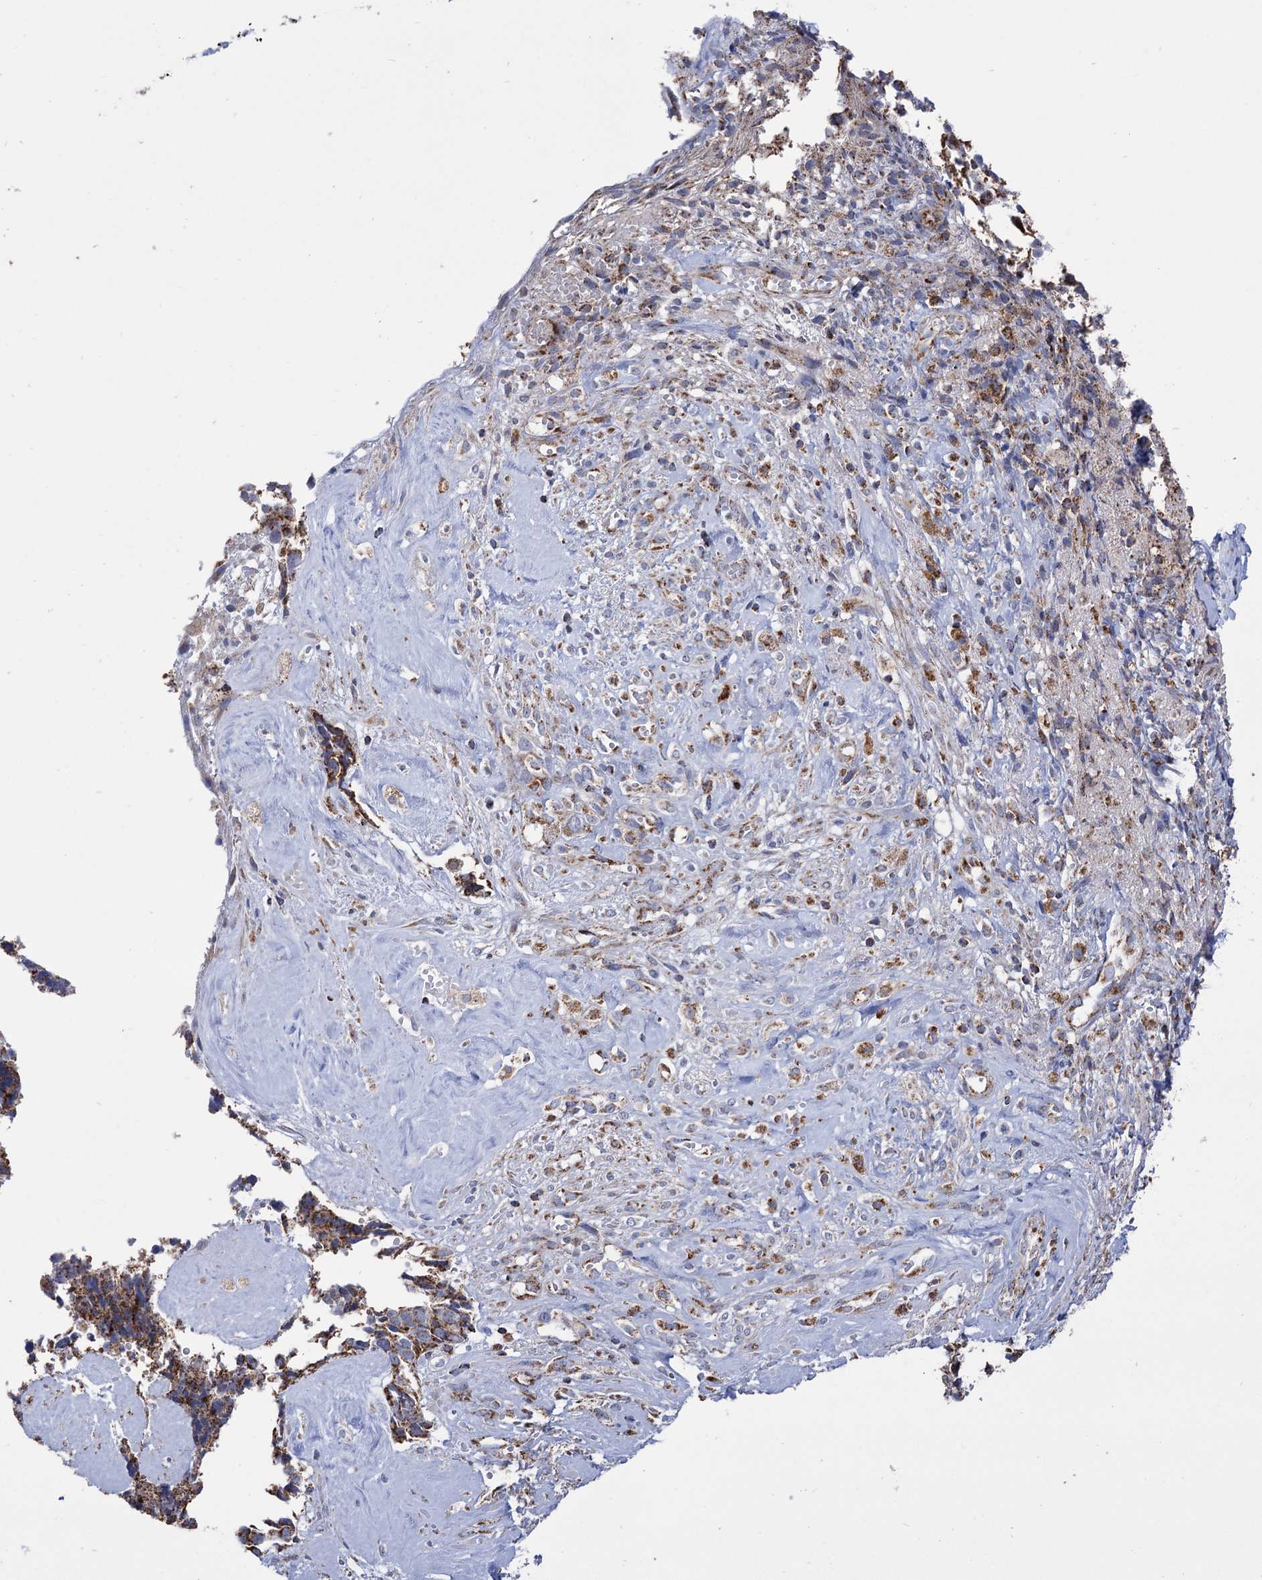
{"staining": {"intensity": "moderate", "quantity": ">75%", "location": "cytoplasmic/membranous"}, "tissue": "cervical cancer", "cell_type": "Tumor cells", "image_type": "cancer", "snomed": [{"axis": "morphology", "description": "Squamous cell carcinoma, NOS"}, {"axis": "topography", "description": "Cervix"}], "caption": "Moderate cytoplasmic/membranous protein expression is appreciated in approximately >75% of tumor cells in cervical cancer (squamous cell carcinoma).", "gene": "ABHD10", "patient": {"sex": "female", "age": 63}}